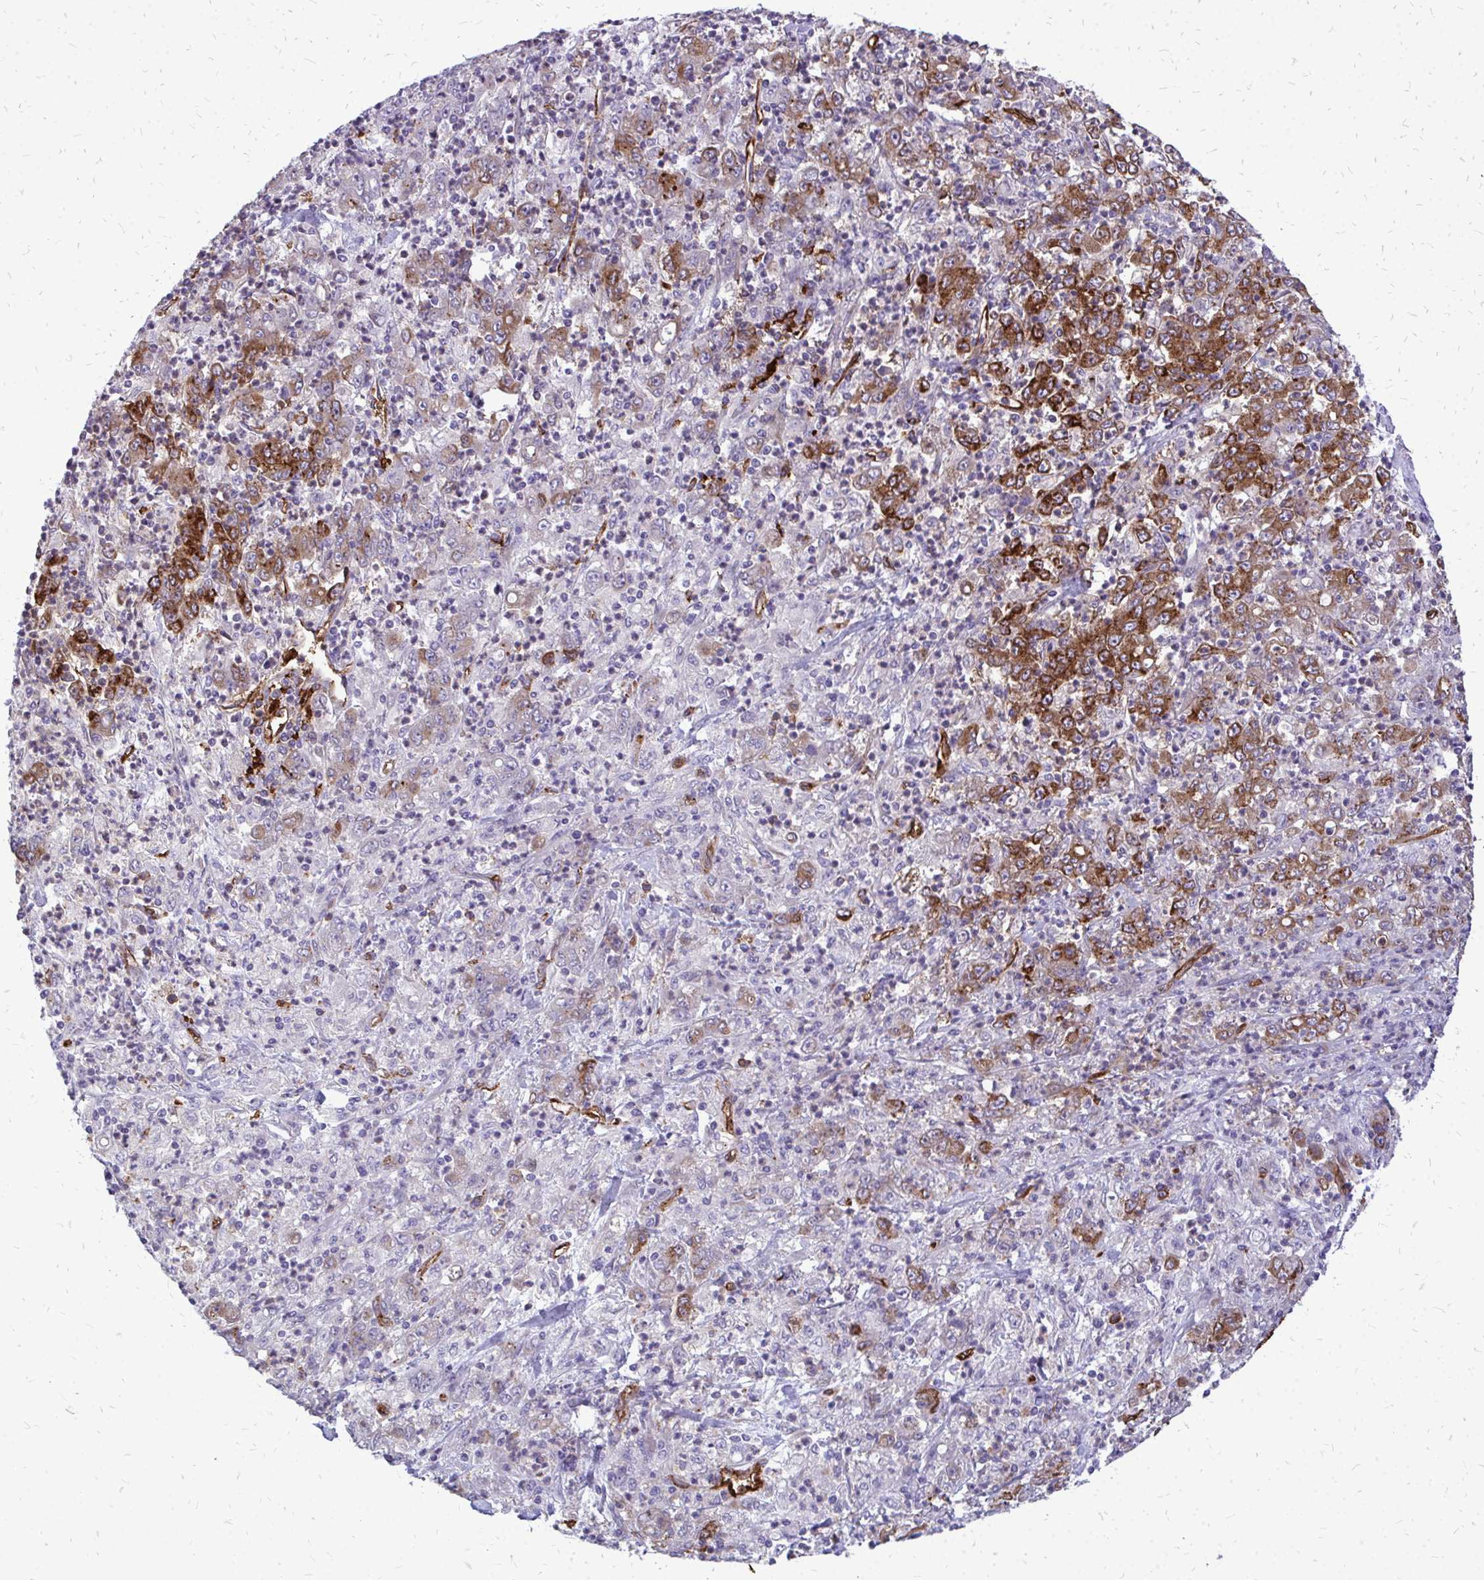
{"staining": {"intensity": "moderate", "quantity": "25%-75%", "location": "cytoplasmic/membranous"}, "tissue": "stomach cancer", "cell_type": "Tumor cells", "image_type": "cancer", "snomed": [{"axis": "morphology", "description": "Adenocarcinoma, NOS"}, {"axis": "topography", "description": "Stomach, lower"}], "caption": "Stomach cancer tissue shows moderate cytoplasmic/membranous expression in about 25%-75% of tumor cells (Brightfield microscopy of DAB IHC at high magnification).", "gene": "MARCKSL1", "patient": {"sex": "female", "age": 71}}